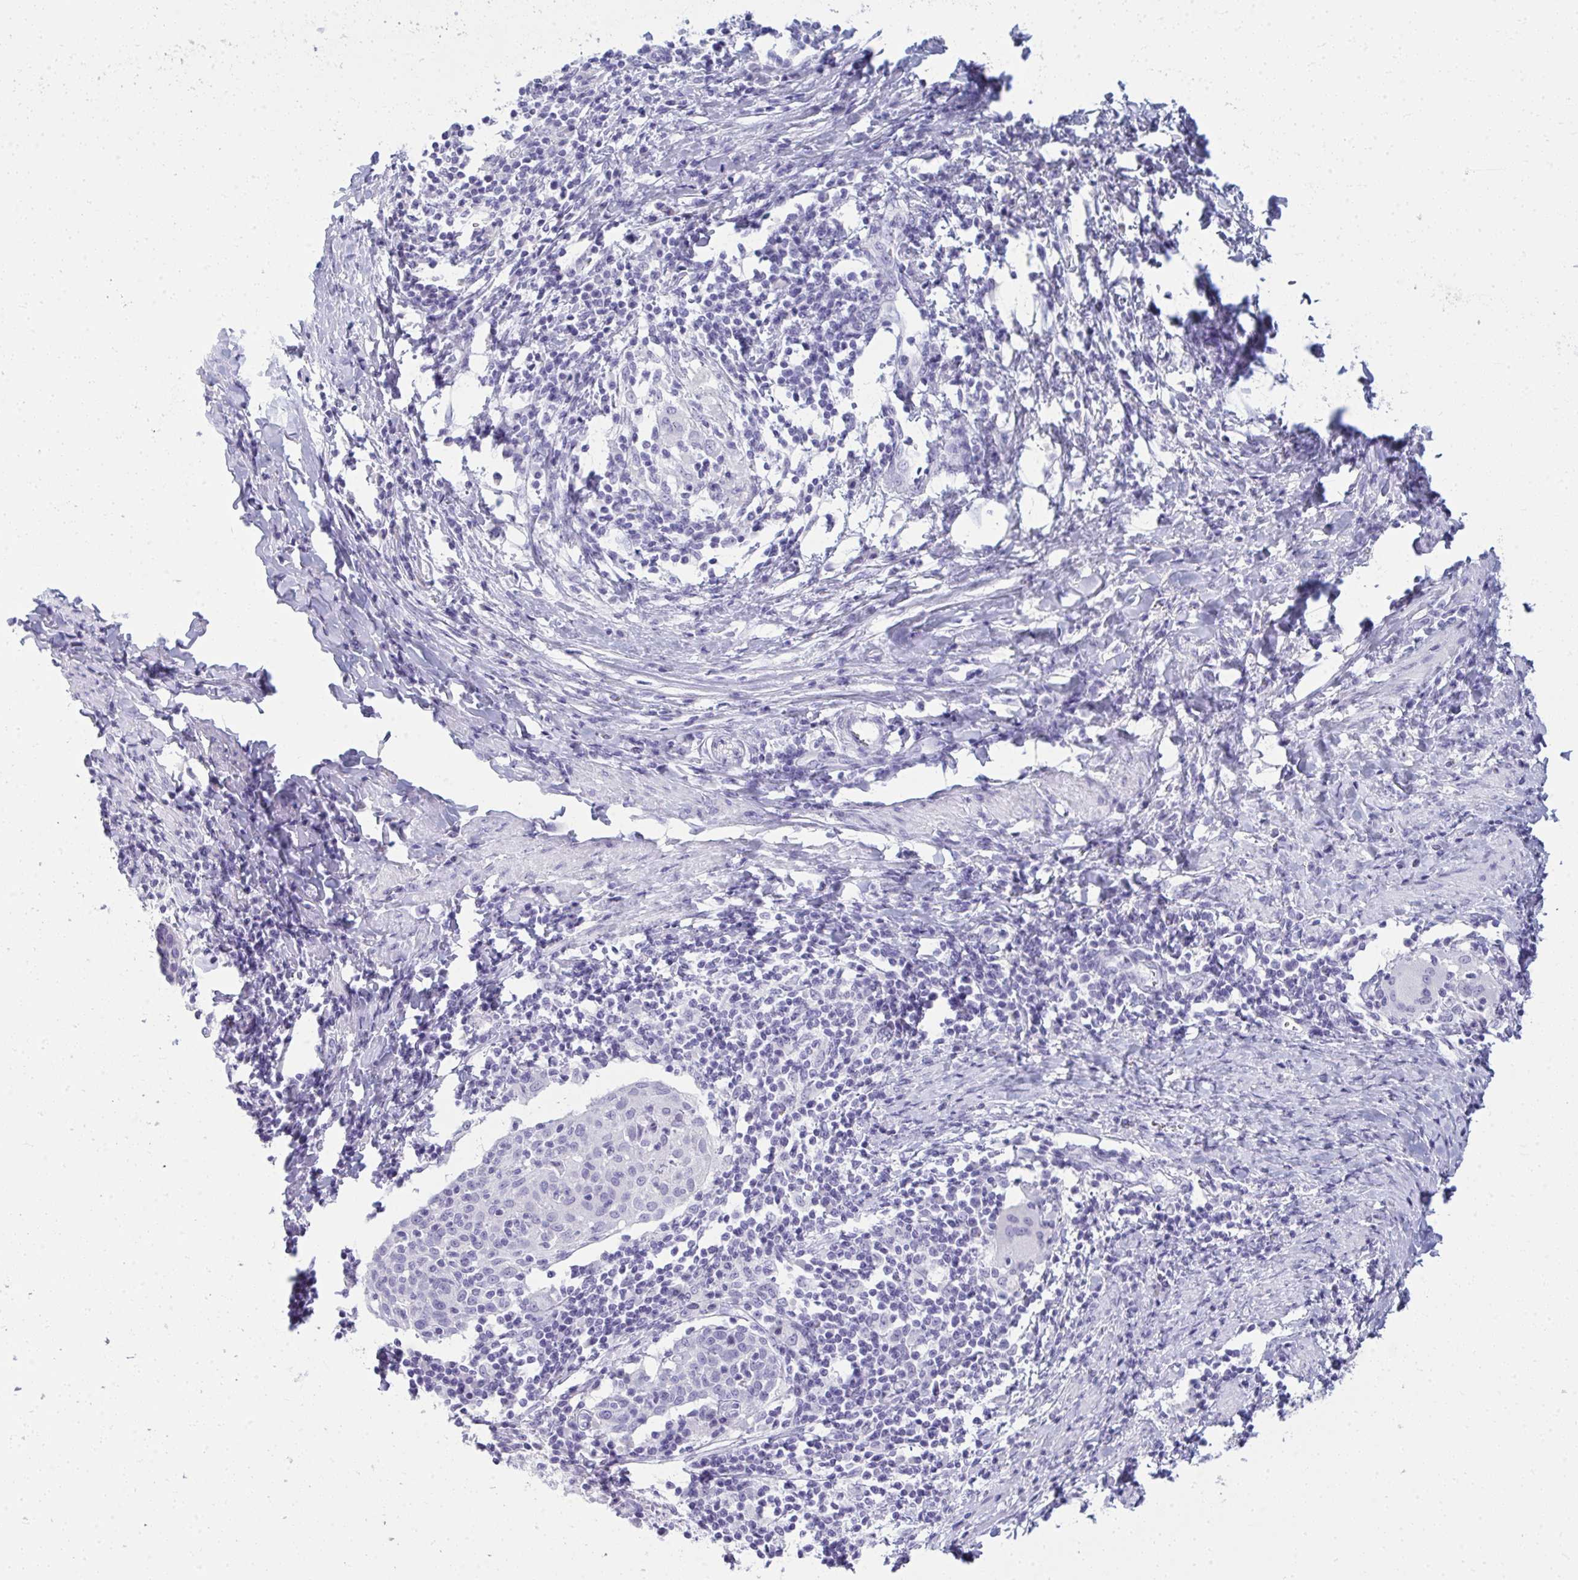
{"staining": {"intensity": "negative", "quantity": "none", "location": "none"}, "tissue": "cervical cancer", "cell_type": "Tumor cells", "image_type": "cancer", "snomed": [{"axis": "morphology", "description": "Squamous cell carcinoma, NOS"}, {"axis": "topography", "description": "Cervix"}], "caption": "This is an immunohistochemistry photomicrograph of human cervical cancer (squamous cell carcinoma). There is no positivity in tumor cells.", "gene": "QDPR", "patient": {"sex": "female", "age": 52}}